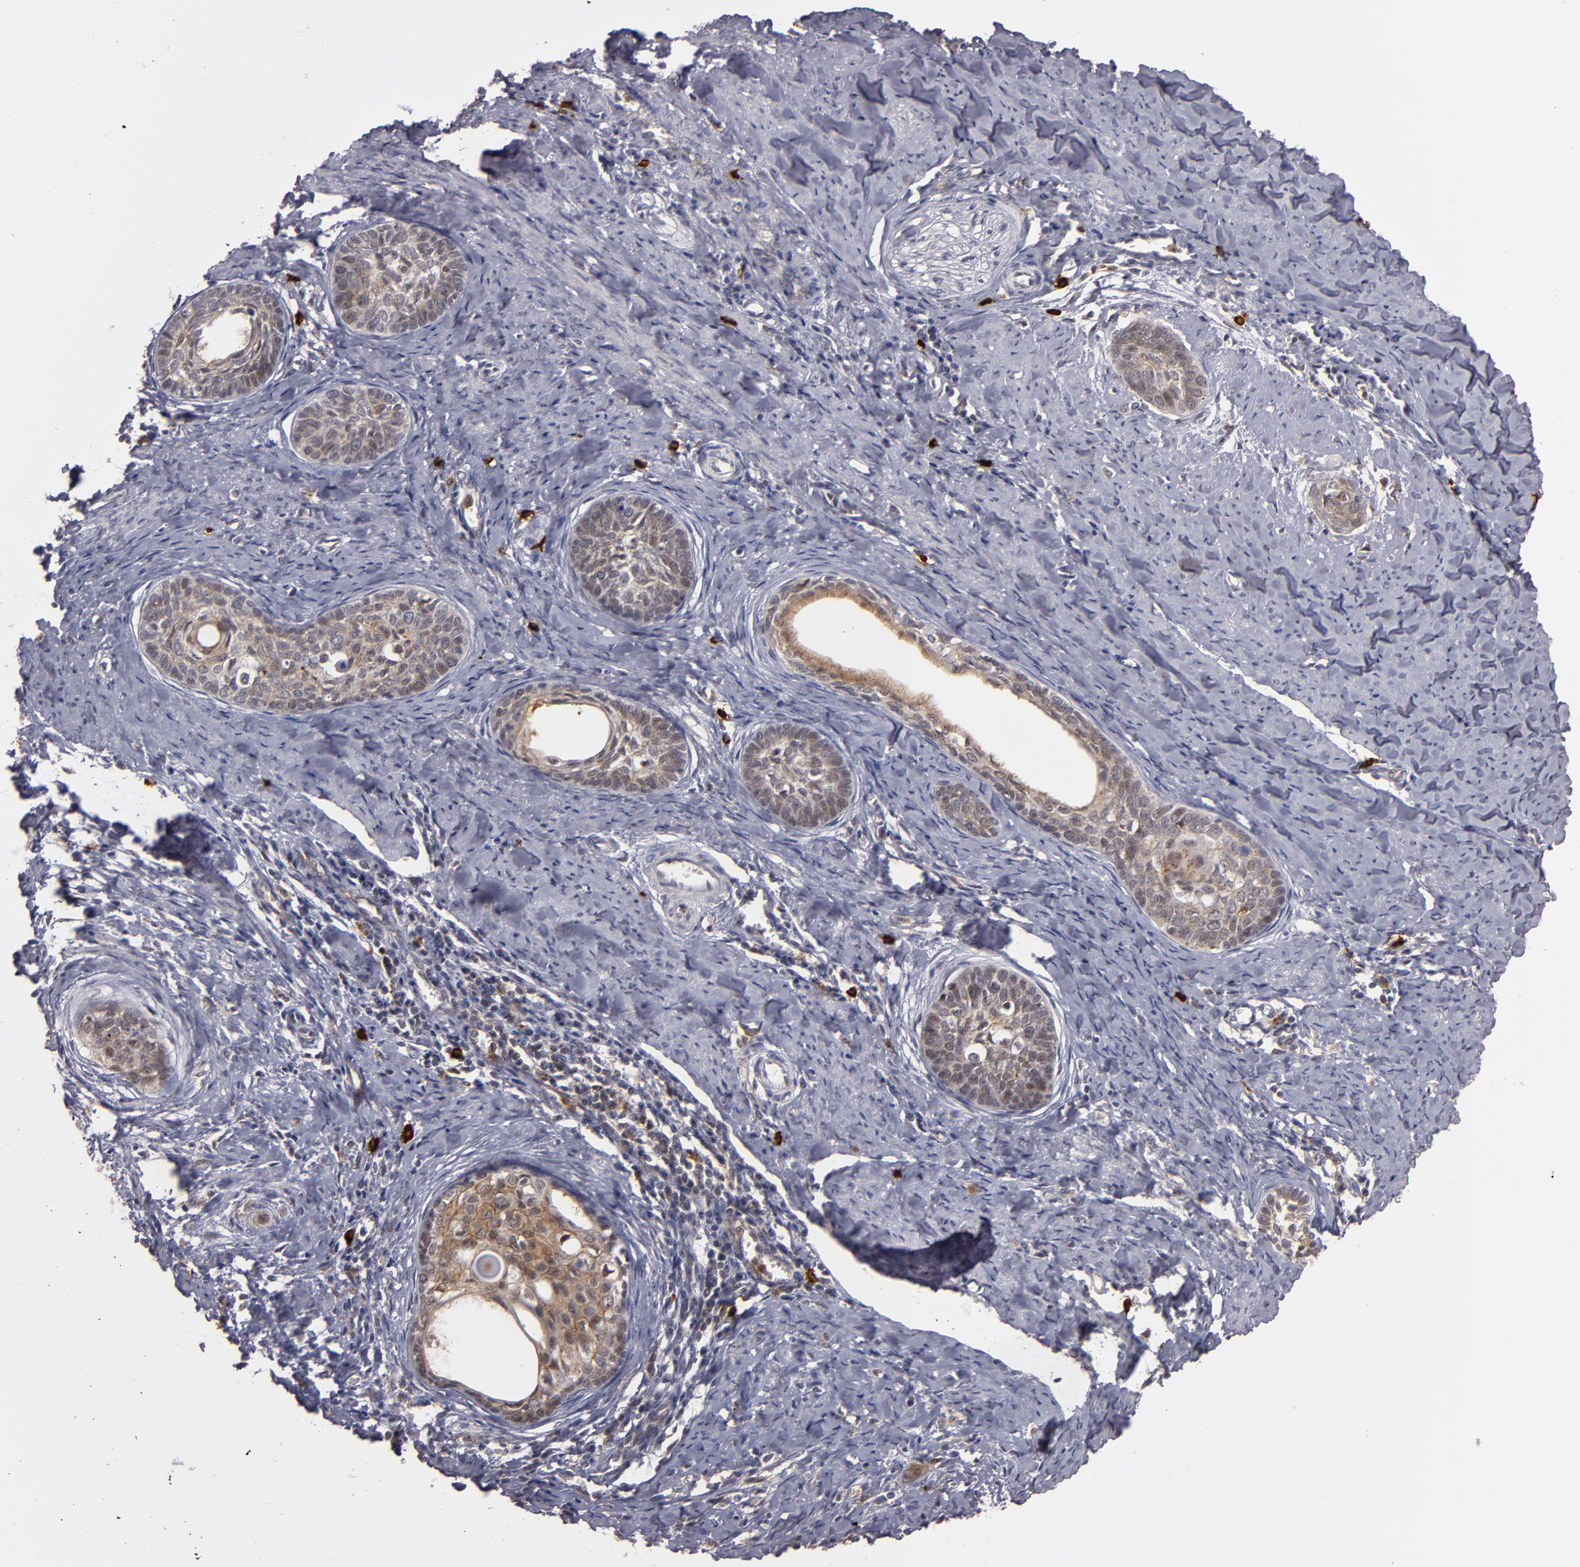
{"staining": {"intensity": "weak", "quantity": ">75%", "location": "cytoplasmic/membranous,nuclear"}, "tissue": "cervical cancer", "cell_type": "Tumor cells", "image_type": "cancer", "snomed": [{"axis": "morphology", "description": "Squamous cell carcinoma, NOS"}, {"axis": "topography", "description": "Cervix"}], "caption": "IHC histopathology image of cervical squamous cell carcinoma stained for a protein (brown), which displays low levels of weak cytoplasmic/membranous and nuclear expression in approximately >75% of tumor cells.", "gene": "STX3", "patient": {"sex": "female", "age": 33}}